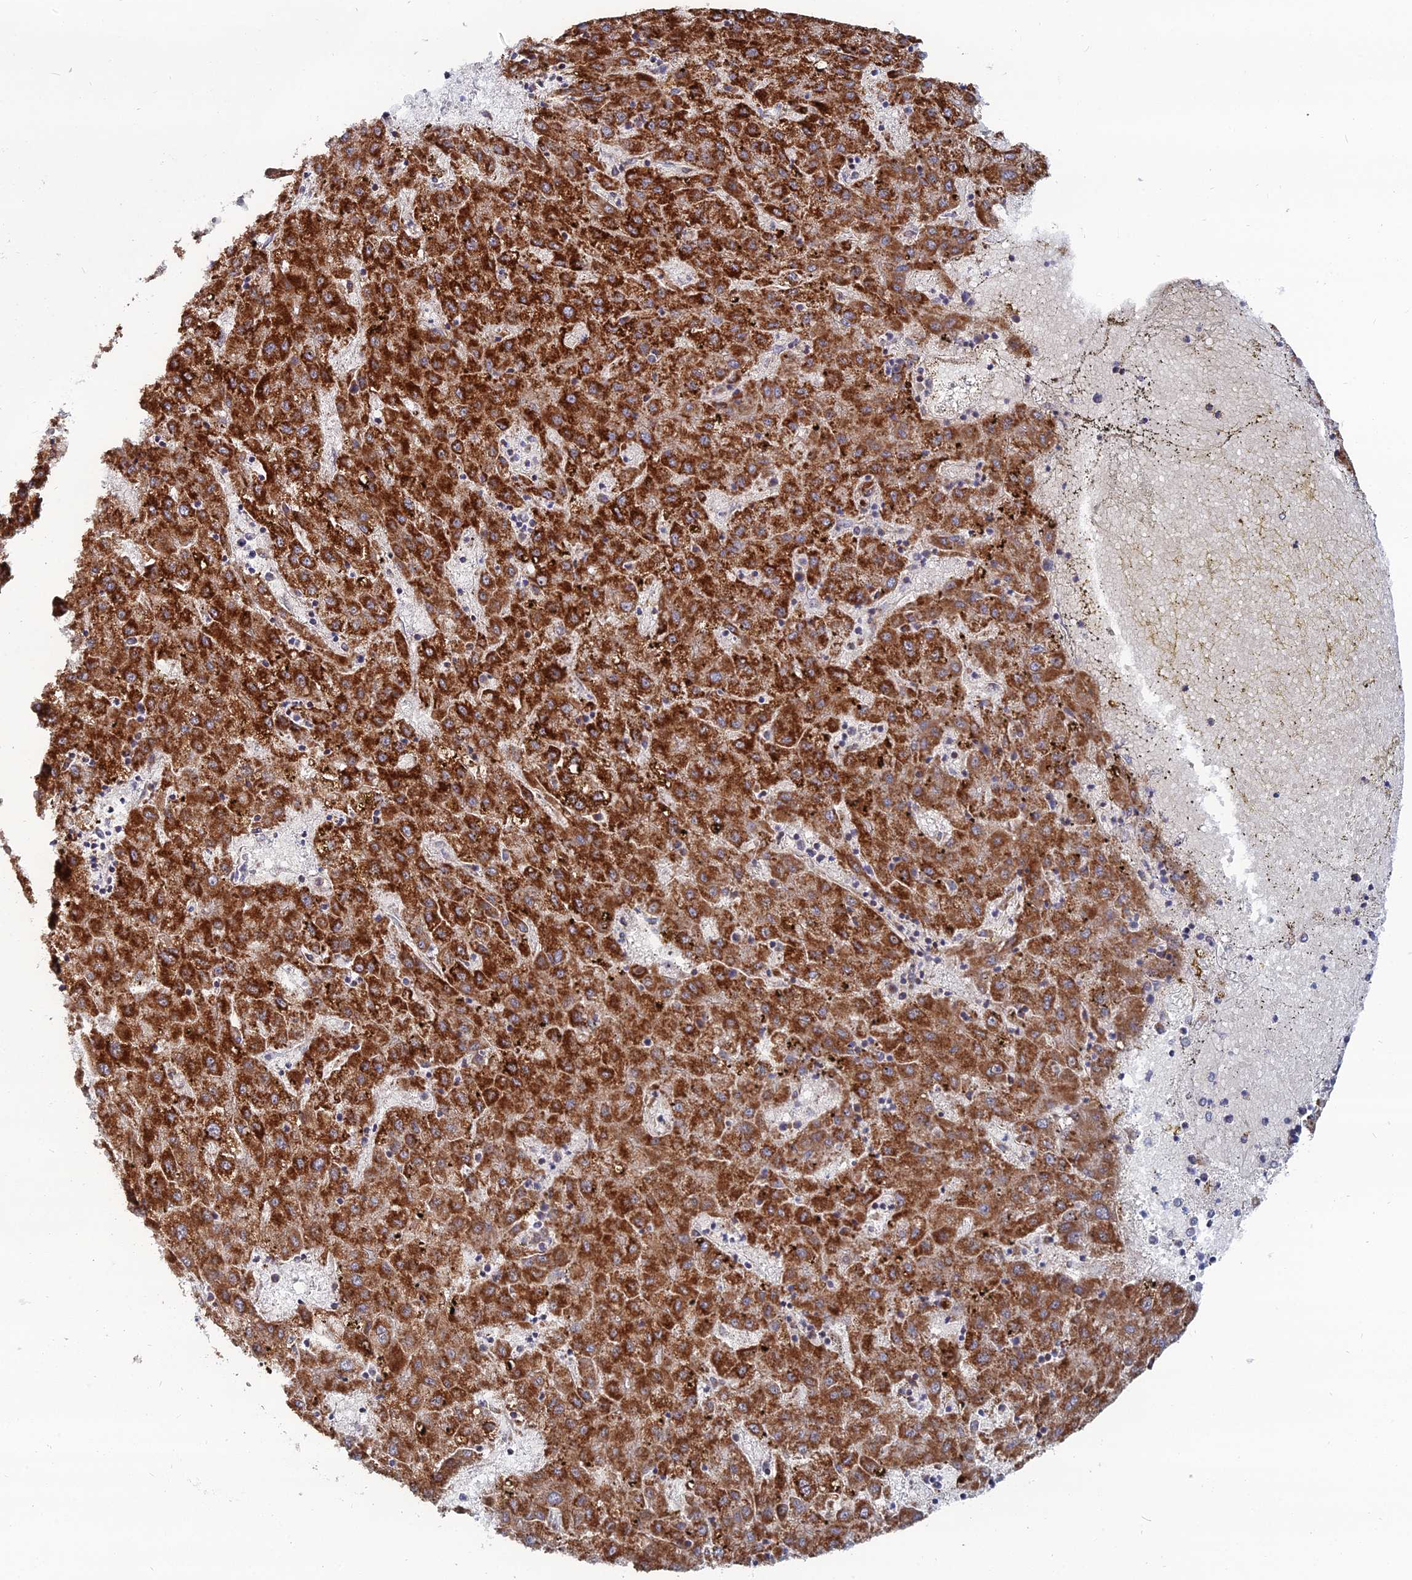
{"staining": {"intensity": "strong", "quantity": ">75%", "location": "cytoplasmic/membranous"}, "tissue": "liver cancer", "cell_type": "Tumor cells", "image_type": "cancer", "snomed": [{"axis": "morphology", "description": "Carcinoma, Hepatocellular, NOS"}, {"axis": "topography", "description": "Liver"}], "caption": "About >75% of tumor cells in liver hepatocellular carcinoma reveal strong cytoplasmic/membranous protein expression as visualized by brown immunohistochemical staining.", "gene": "MPC1", "patient": {"sex": "male", "age": 72}}